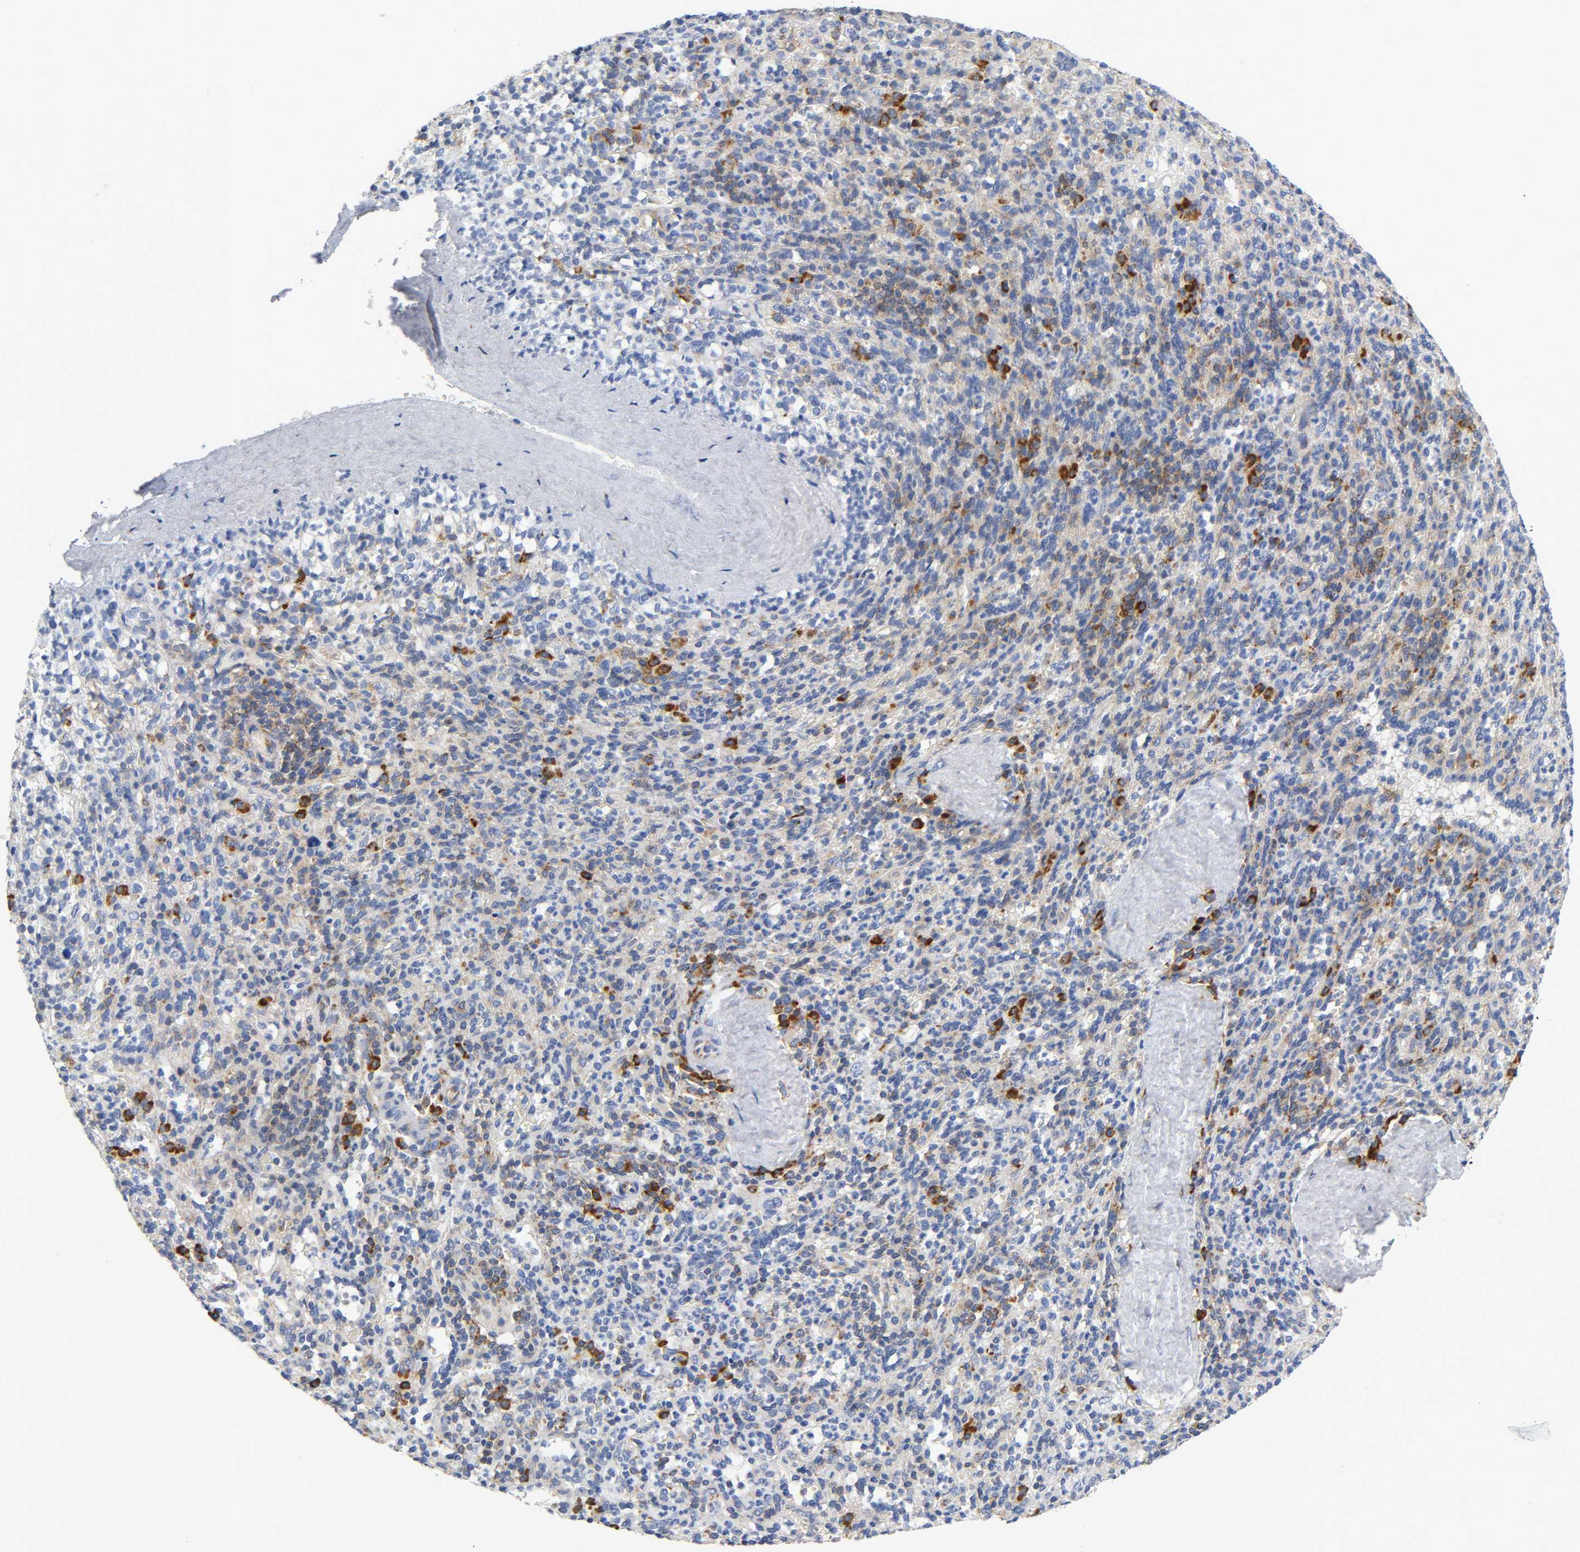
{"staining": {"intensity": "moderate", "quantity": "<25%", "location": "cytoplasmic/membranous"}, "tissue": "spleen", "cell_type": "Cells in red pulp", "image_type": "normal", "snomed": [{"axis": "morphology", "description": "Normal tissue, NOS"}, {"axis": "topography", "description": "Spleen"}], "caption": "Immunohistochemistry of unremarkable spleen displays low levels of moderate cytoplasmic/membranous positivity in approximately <25% of cells in red pulp.", "gene": "REL", "patient": {"sex": "male", "age": 36}}